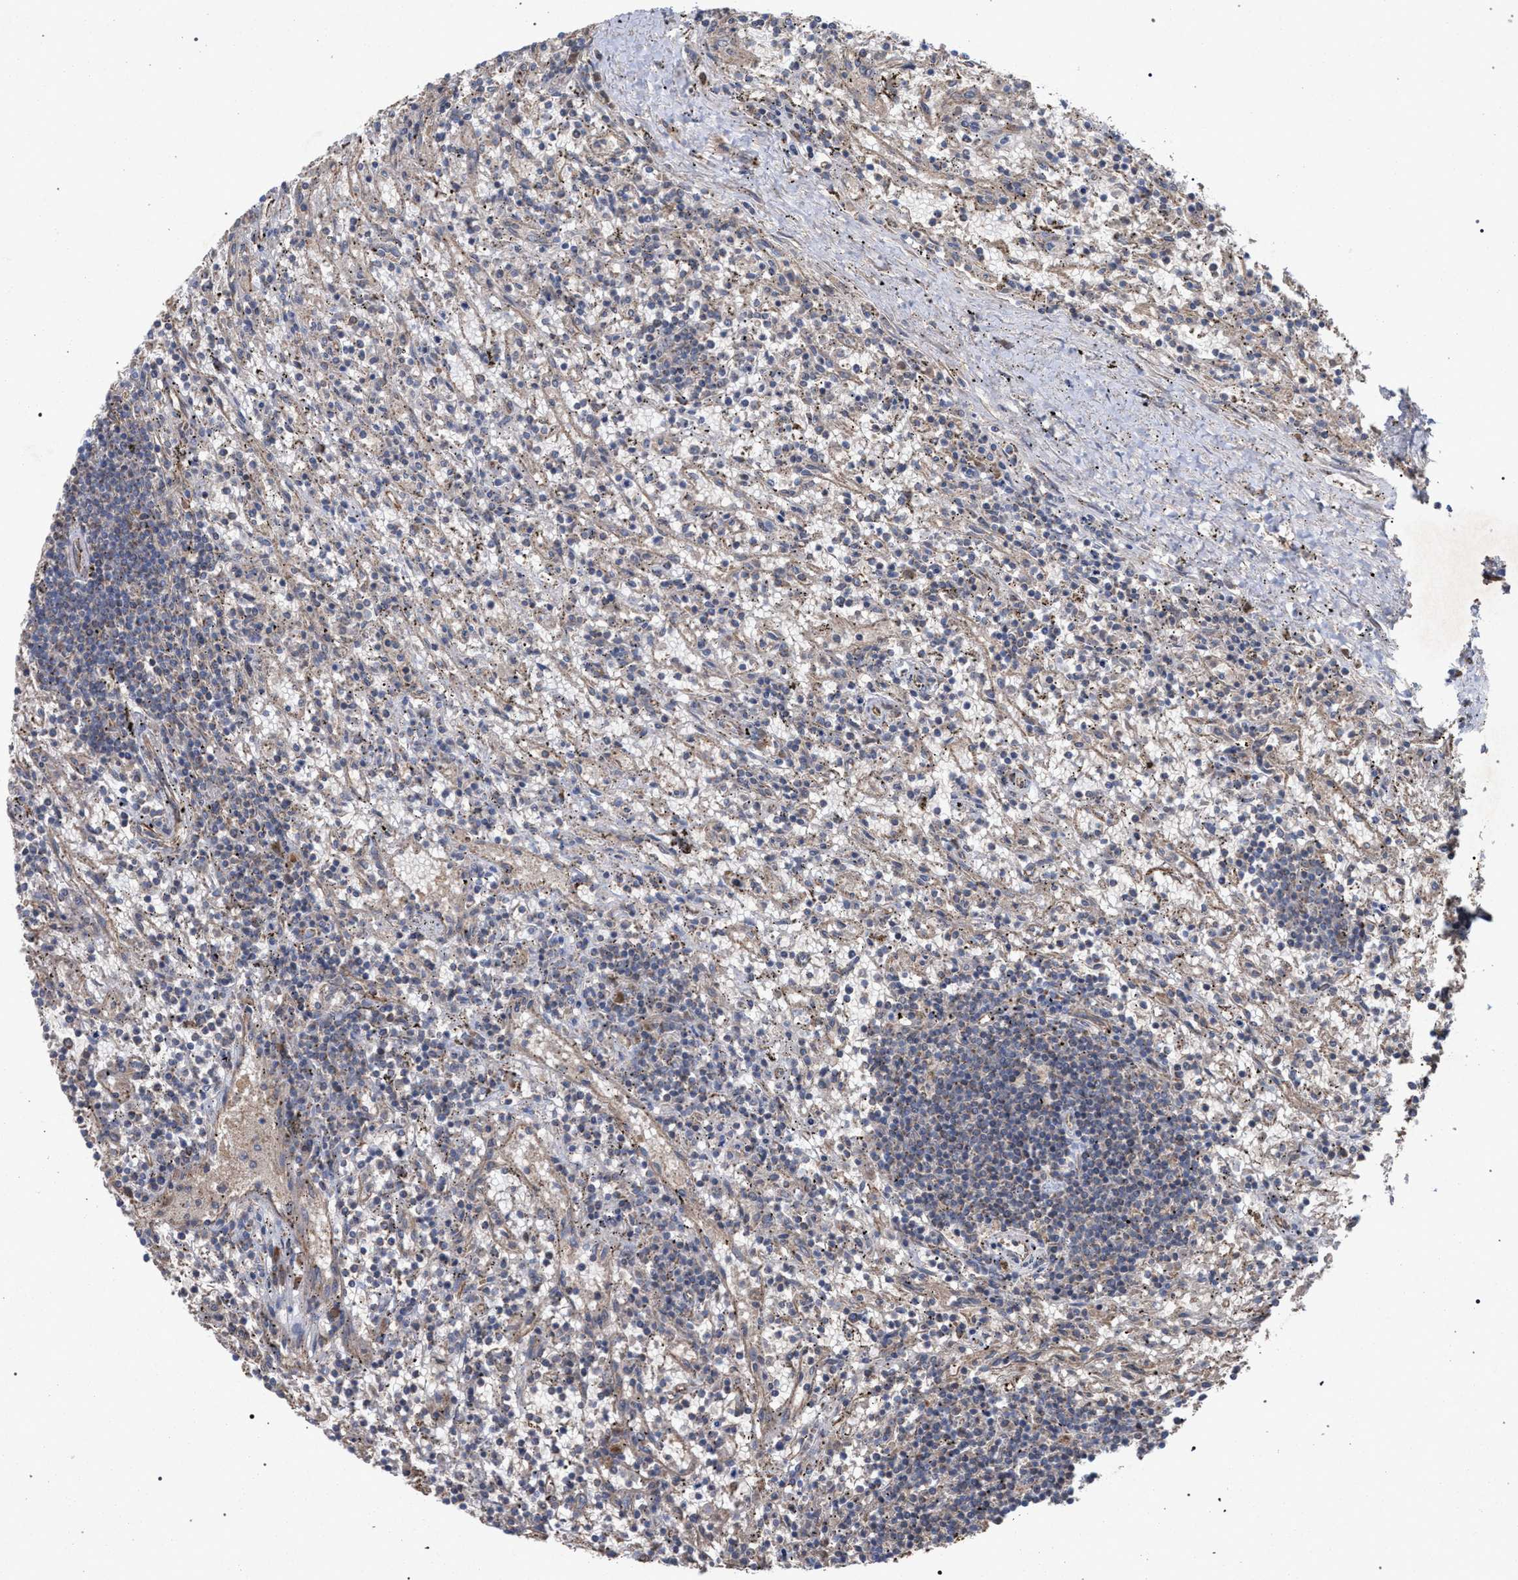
{"staining": {"intensity": "weak", "quantity": "<25%", "location": "cytoplasmic/membranous"}, "tissue": "lymphoma", "cell_type": "Tumor cells", "image_type": "cancer", "snomed": [{"axis": "morphology", "description": "Malignant lymphoma, non-Hodgkin's type, Low grade"}, {"axis": "topography", "description": "Spleen"}], "caption": "This micrograph is of lymphoma stained with IHC to label a protein in brown with the nuclei are counter-stained blue. There is no positivity in tumor cells.", "gene": "BCL2L12", "patient": {"sex": "male", "age": 76}}